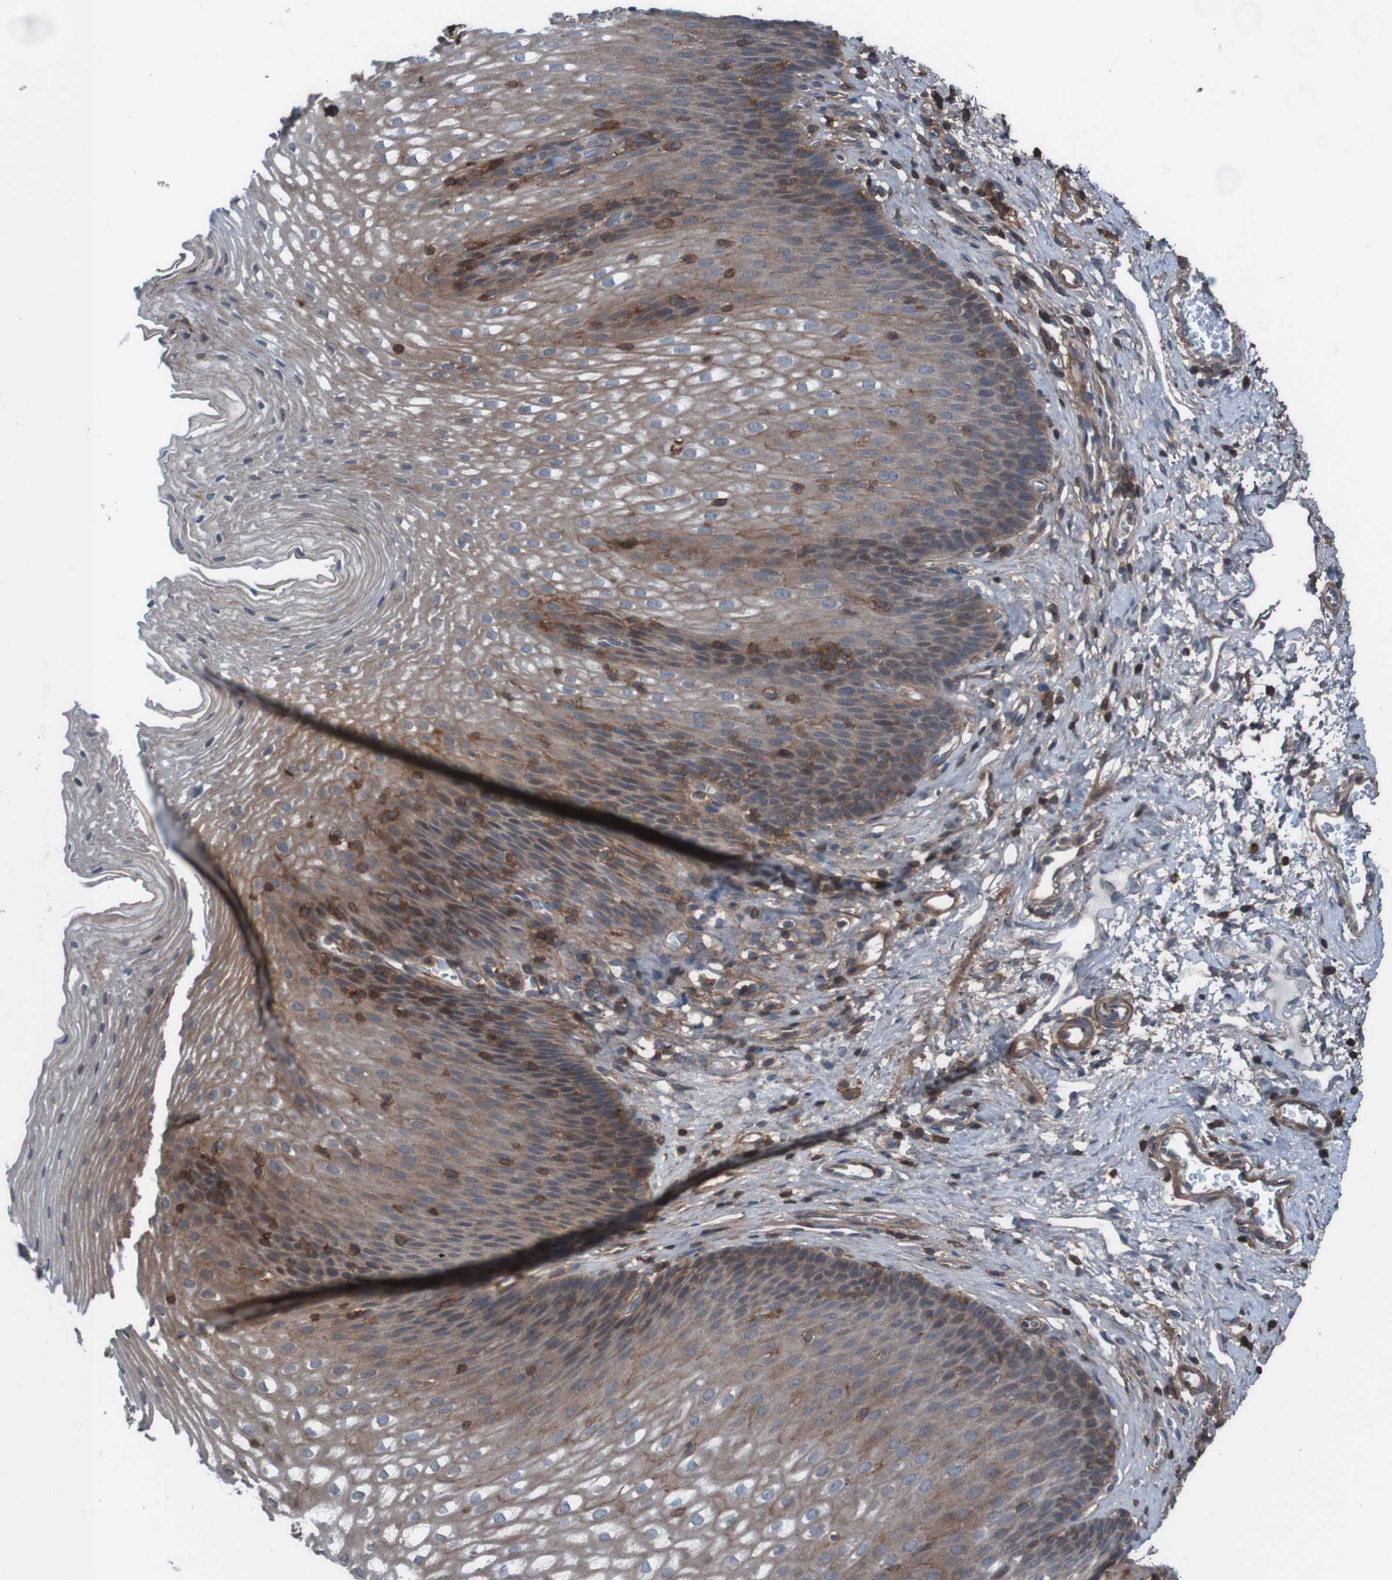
{"staining": {"intensity": "moderate", "quantity": ">75%", "location": "cytoplasmic/membranous,nuclear"}, "tissue": "esophagus", "cell_type": "Squamous epithelial cells", "image_type": "normal", "snomed": [{"axis": "morphology", "description": "Normal tissue, NOS"}, {"axis": "topography", "description": "Esophagus"}], "caption": "Immunohistochemical staining of benign human esophagus reveals moderate cytoplasmic/membranous,nuclear protein positivity in about >75% of squamous epithelial cells.", "gene": "PDGFB", "patient": {"sex": "male", "age": 48}}